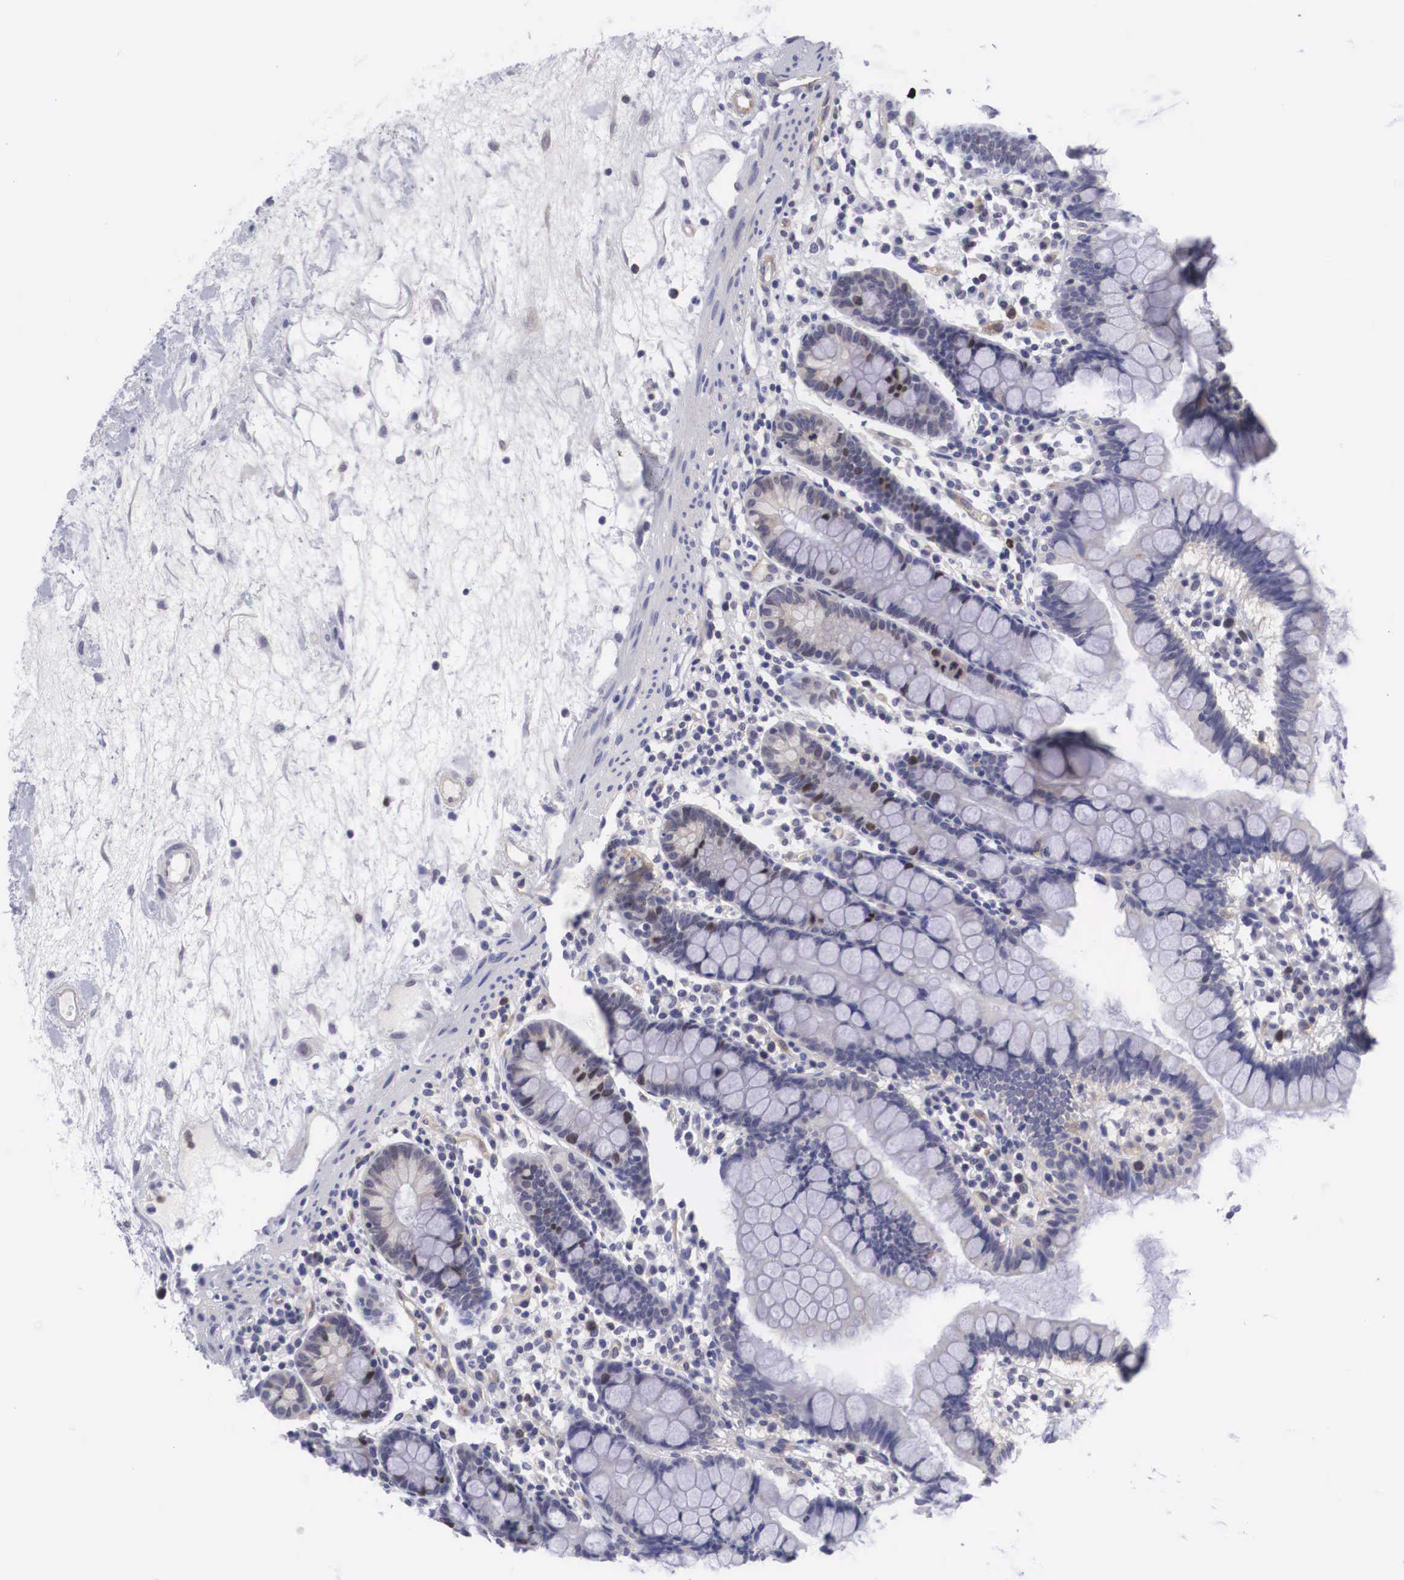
{"staining": {"intensity": "strong", "quantity": "<25%", "location": "cytoplasmic/membranous,nuclear"}, "tissue": "small intestine", "cell_type": "Glandular cells", "image_type": "normal", "snomed": [{"axis": "morphology", "description": "Normal tissue, NOS"}, {"axis": "topography", "description": "Small intestine"}], "caption": "Immunohistochemical staining of benign human small intestine reveals medium levels of strong cytoplasmic/membranous,nuclear expression in approximately <25% of glandular cells.", "gene": "MAST4", "patient": {"sex": "female", "age": 51}}